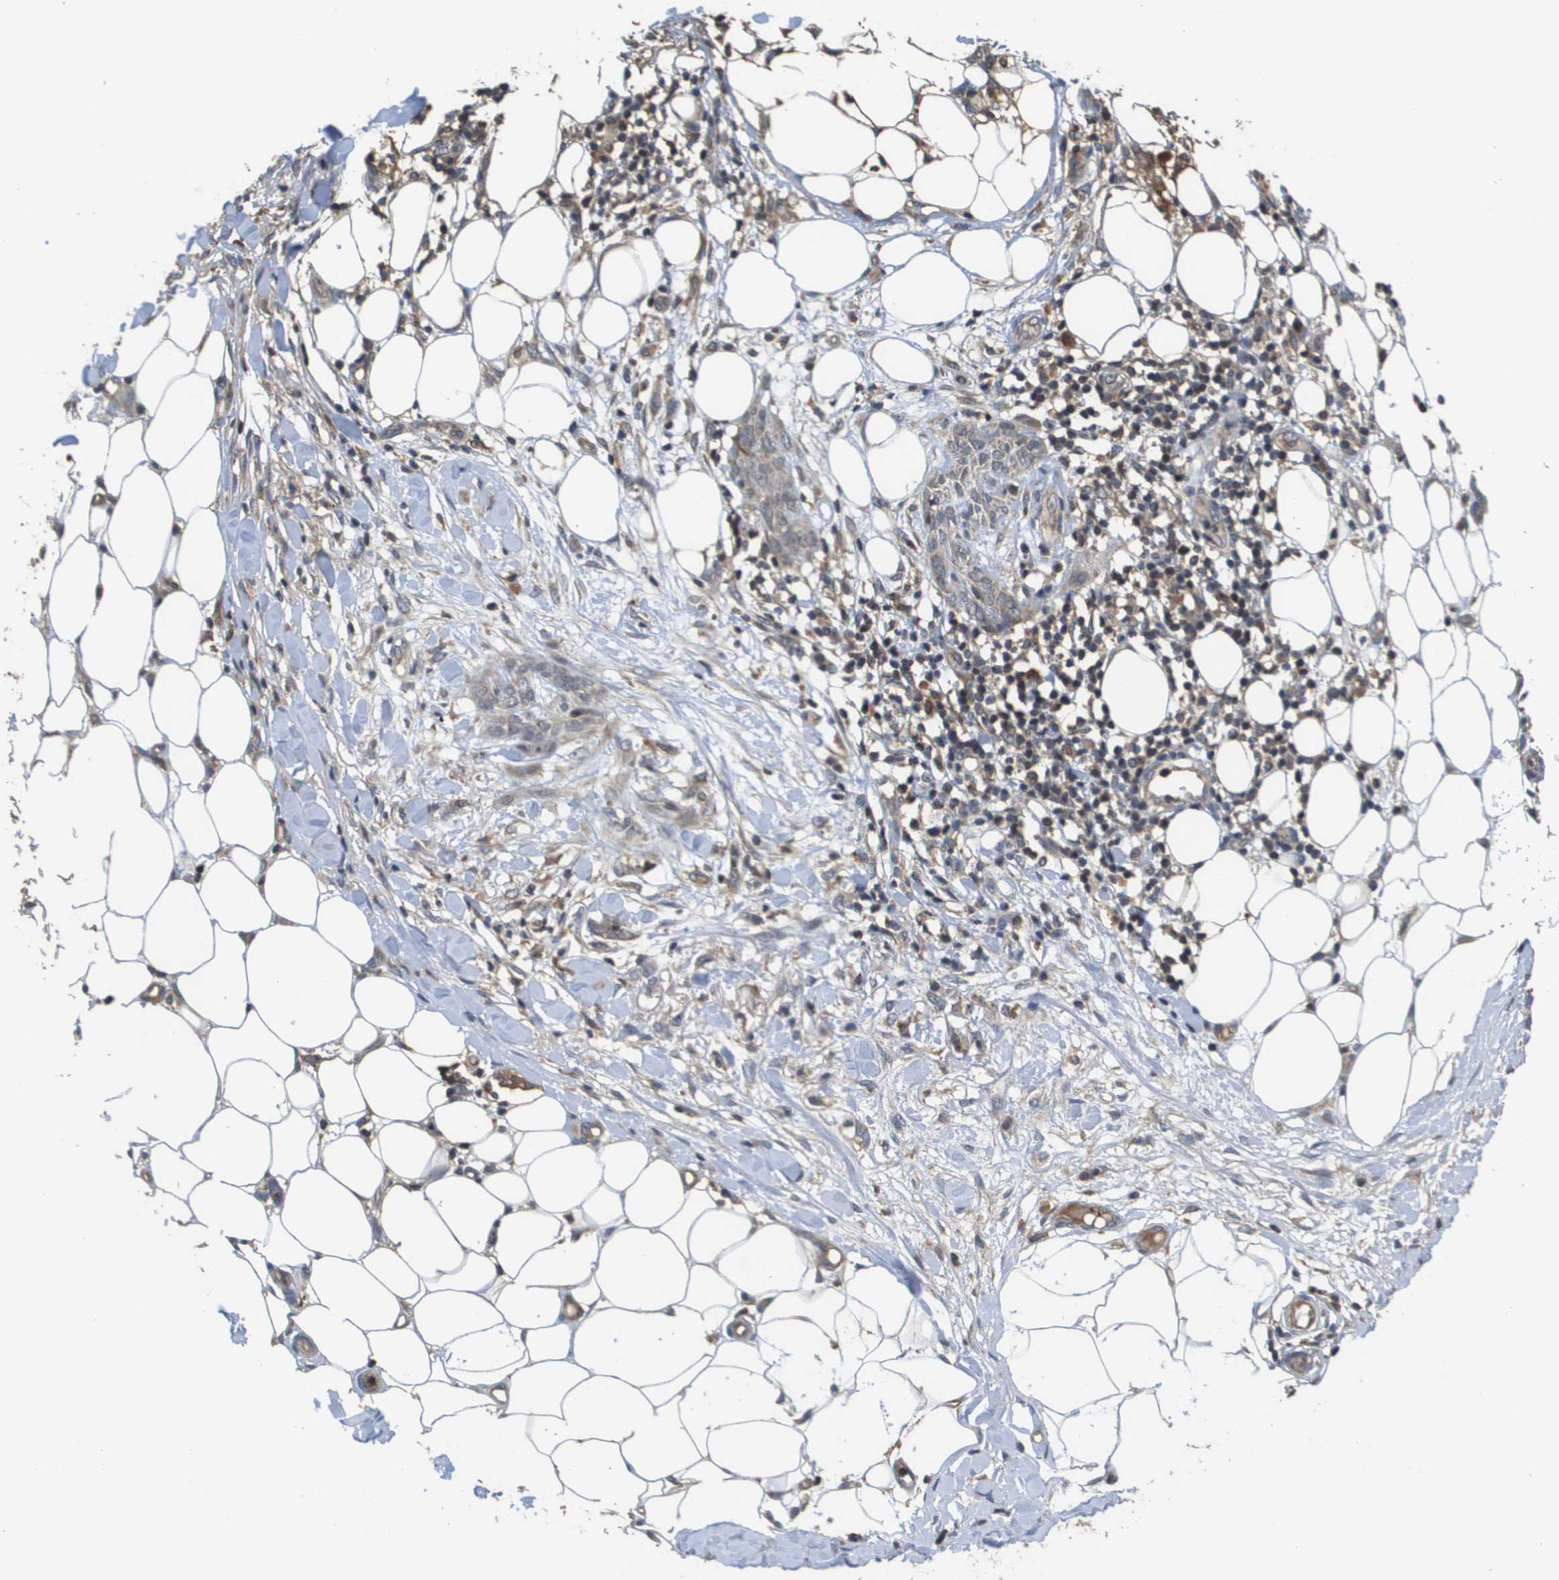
{"staining": {"intensity": "weak", "quantity": "<25%", "location": "cytoplasmic/membranous"}, "tissue": "skin cancer", "cell_type": "Tumor cells", "image_type": "cancer", "snomed": [{"axis": "morphology", "description": "Basal cell carcinoma"}, {"axis": "topography", "description": "Skin"}], "caption": "Immunohistochemical staining of human skin cancer exhibits no significant staining in tumor cells. (Immunohistochemistry (ihc), brightfield microscopy, high magnification).", "gene": "RBM38", "patient": {"sex": "female", "age": 84}}